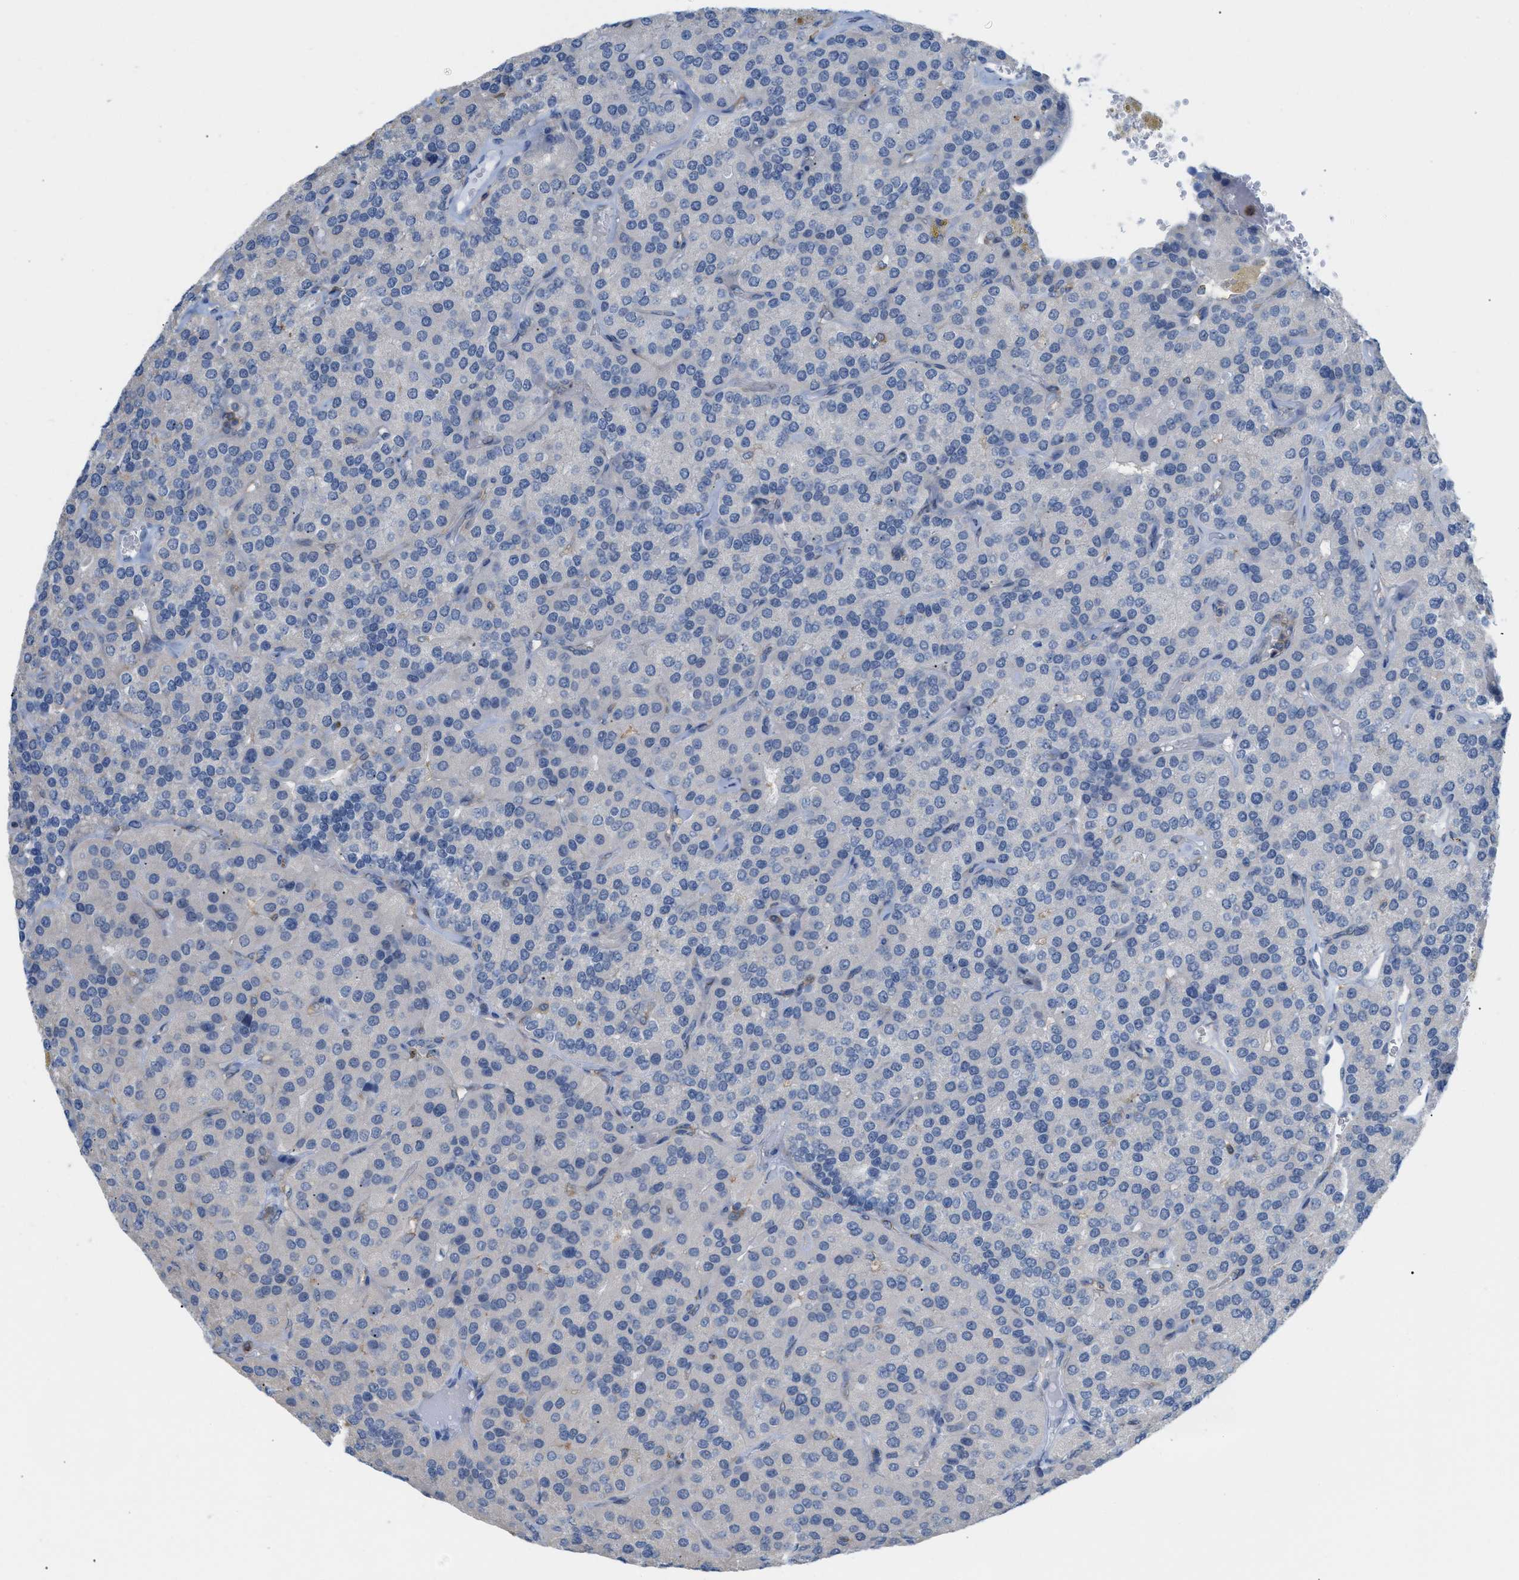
{"staining": {"intensity": "negative", "quantity": "none", "location": "none"}, "tissue": "parathyroid gland", "cell_type": "Glandular cells", "image_type": "normal", "snomed": [{"axis": "morphology", "description": "Normal tissue, NOS"}, {"axis": "morphology", "description": "Adenoma, NOS"}, {"axis": "topography", "description": "Parathyroid gland"}], "caption": "DAB immunohistochemical staining of benign human parathyroid gland demonstrates no significant positivity in glandular cells. Nuclei are stained in blue.", "gene": "IL16", "patient": {"sex": "female", "age": 86}}